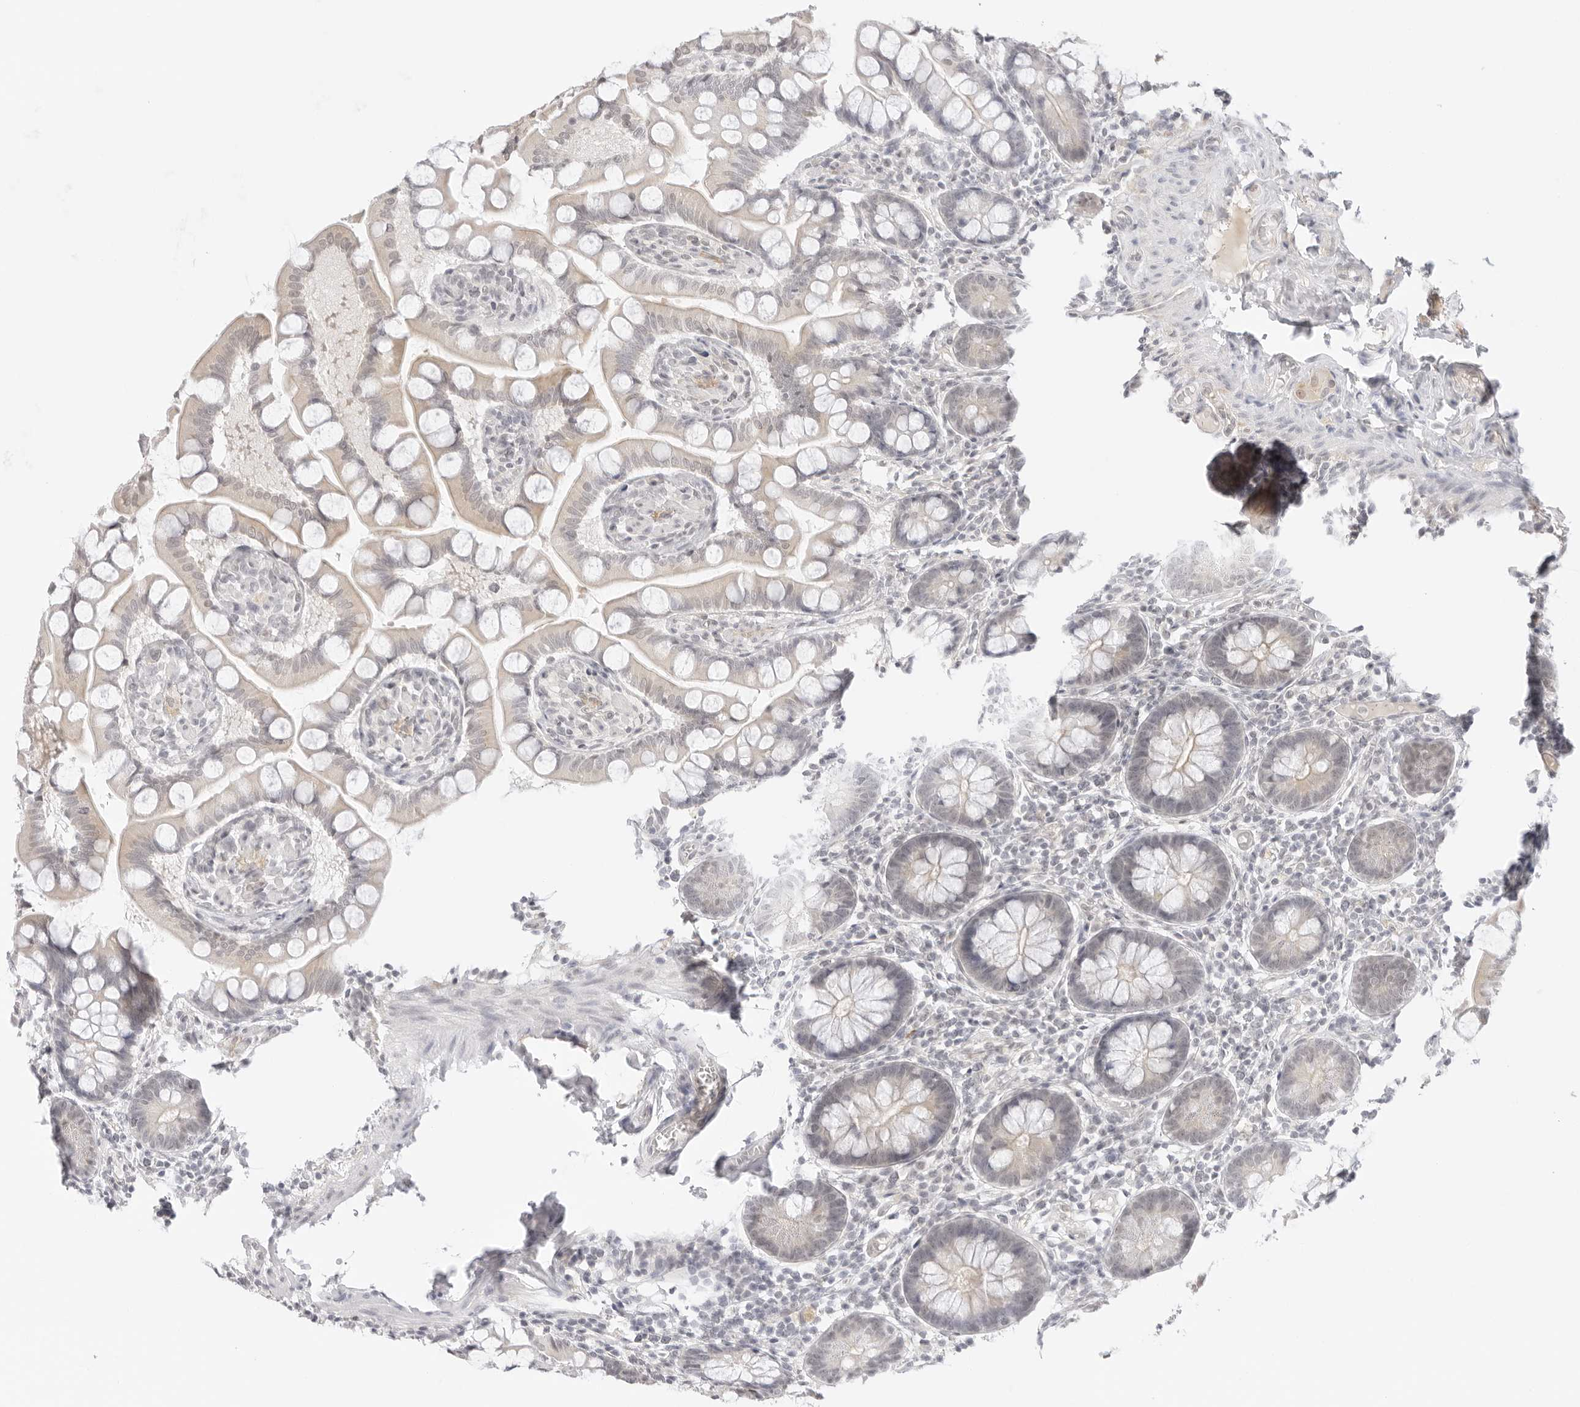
{"staining": {"intensity": "weak", "quantity": "25%-75%", "location": "cytoplasmic/membranous,nuclear"}, "tissue": "small intestine", "cell_type": "Glandular cells", "image_type": "normal", "snomed": [{"axis": "morphology", "description": "Normal tissue, NOS"}, {"axis": "topography", "description": "Small intestine"}], "caption": "This photomicrograph reveals immunohistochemistry staining of normal human small intestine, with low weak cytoplasmic/membranous,nuclear positivity in approximately 25%-75% of glandular cells.", "gene": "MED18", "patient": {"sex": "male", "age": 41}}